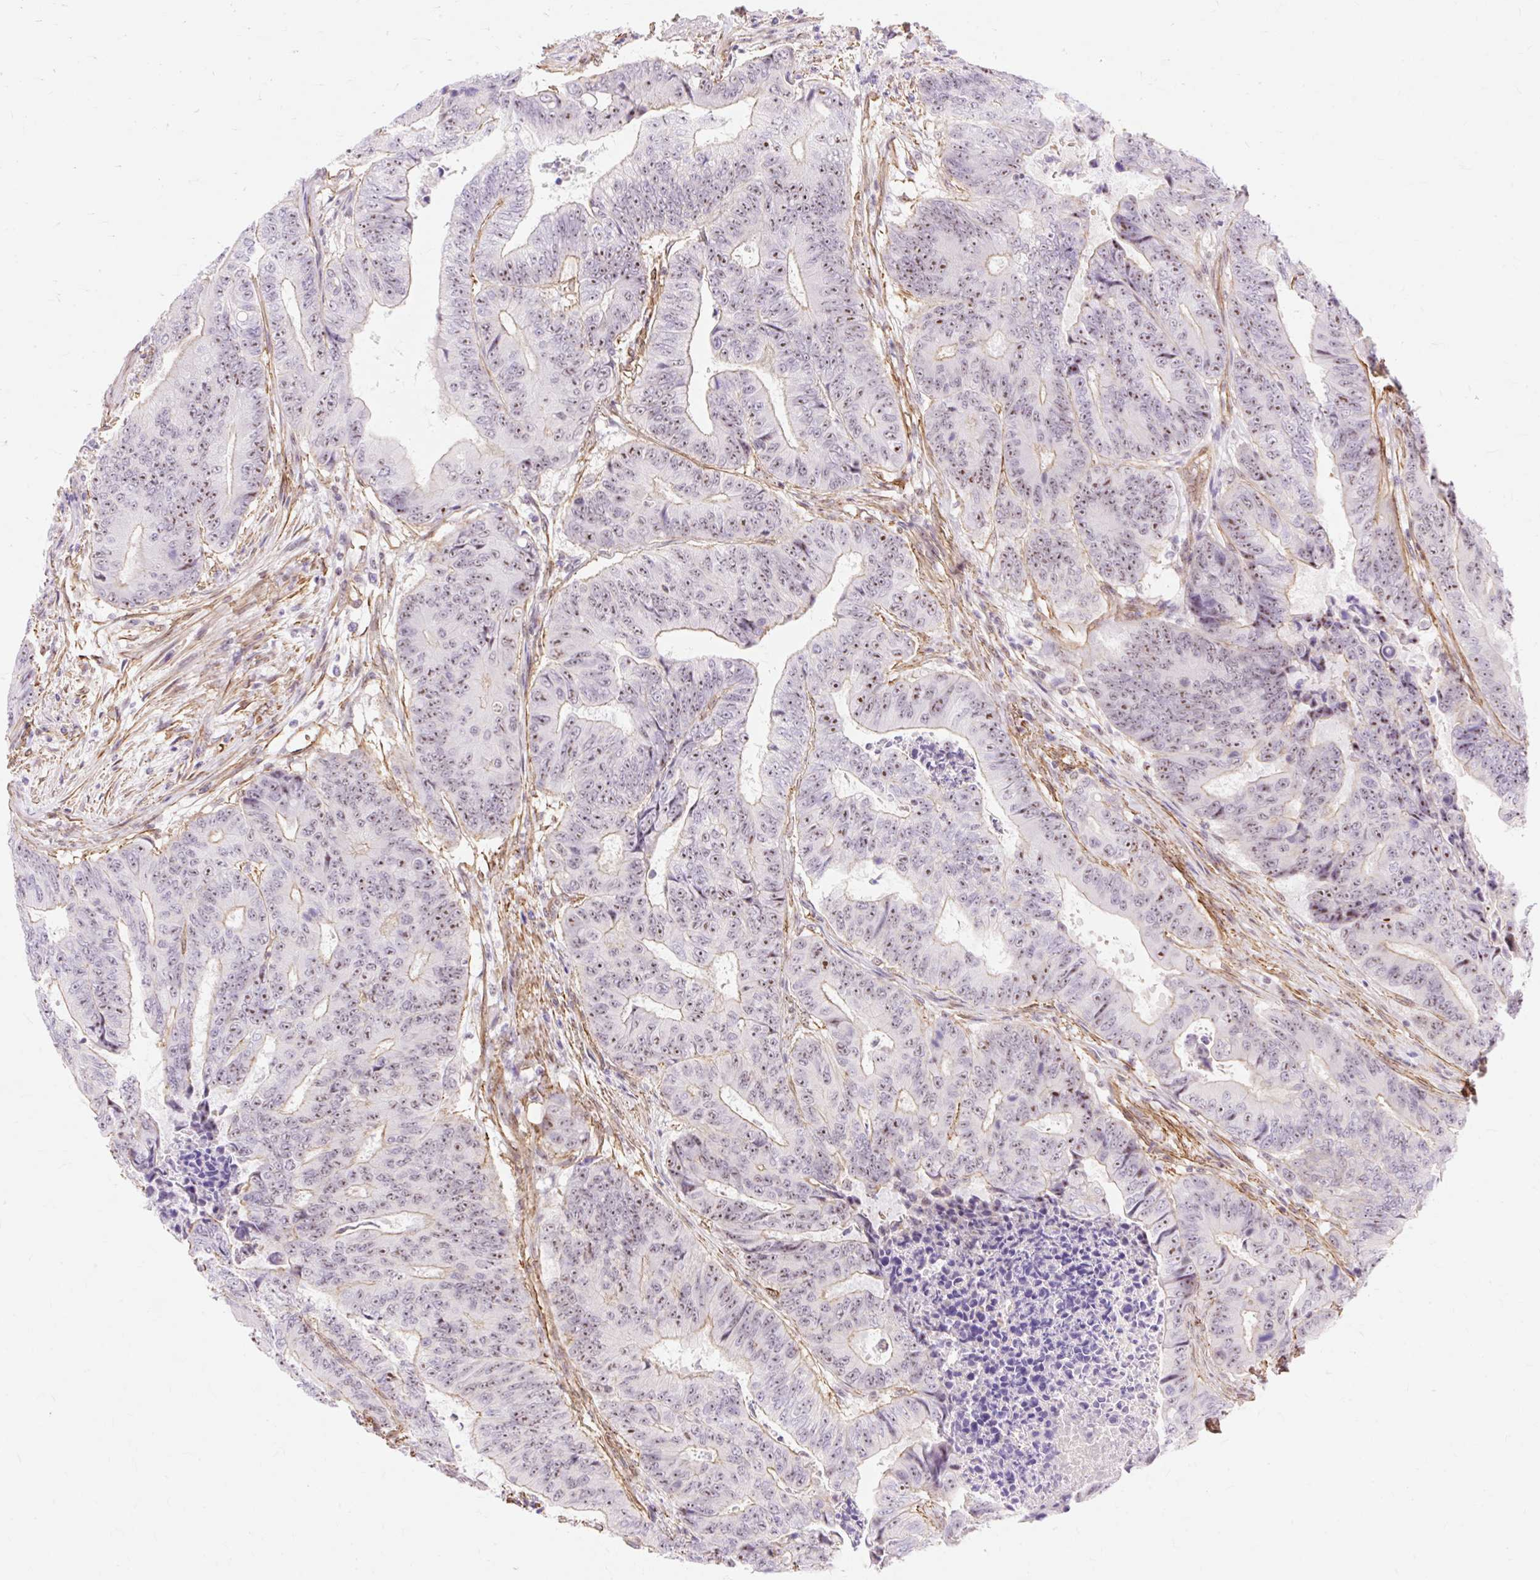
{"staining": {"intensity": "weak", "quantity": ">75%", "location": "nuclear"}, "tissue": "colorectal cancer", "cell_type": "Tumor cells", "image_type": "cancer", "snomed": [{"axis": "morphology", "description": "Adenocarcinoma, NOS"}, {"axis": "topography", "description": "Colon"}], "caption": "Weak nuclear expression is appreciated in about >75% of tumor cells in adenocarcinoma (colorectal).", "gene": "OBP2A", "patient": {"sex": "female", "age": 48}}